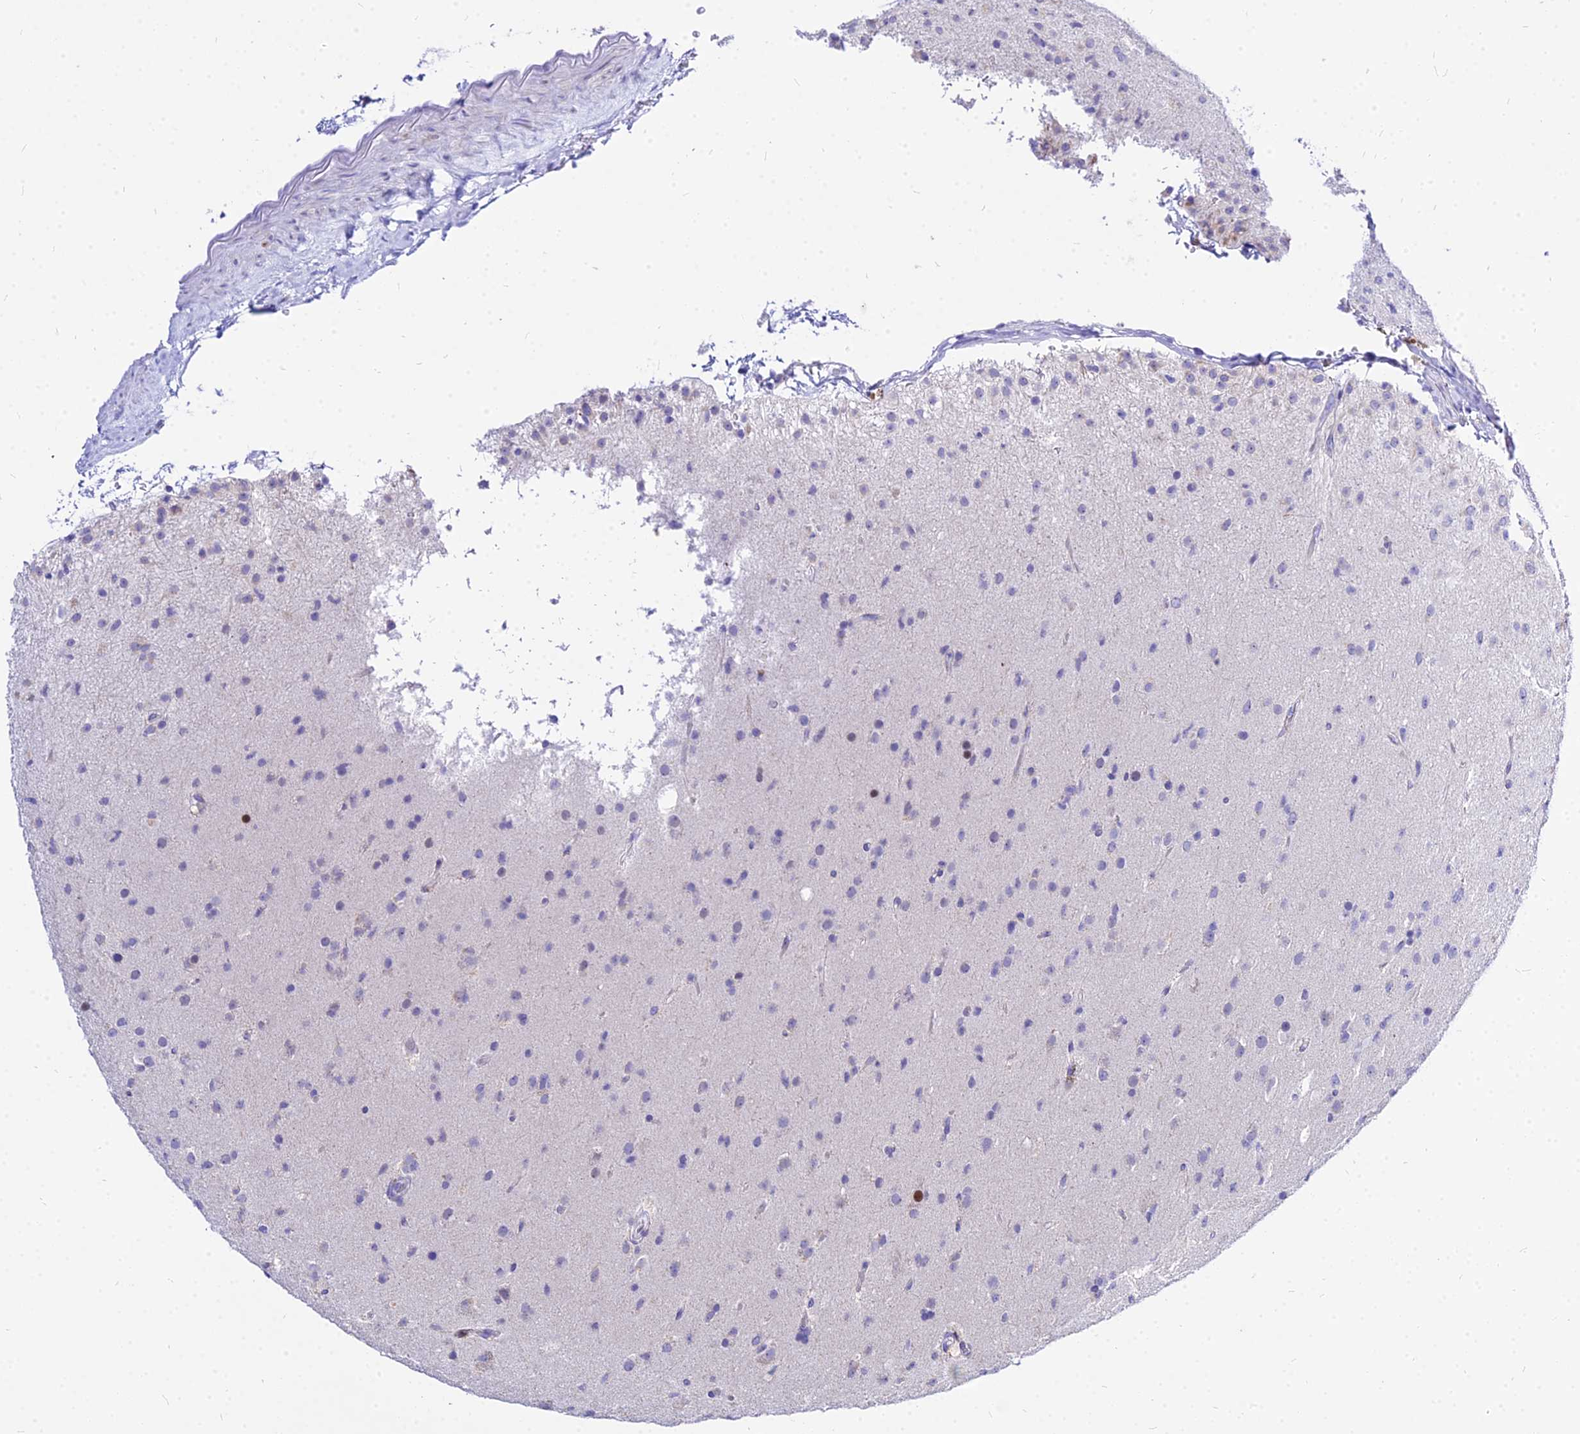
{"staining": {"intensity": "negative", "quantity": "none", "location": "none"}, "tissue": "glioma", "cell_type": "Tumor cells", "image_type": "cancer", "snomed": [{"axis": "morphology", "description": "Glioma, malignant, Low grade"}, {"axis": "topography", "description": "Brain"}], "caption": "This is an immunohistochemistry (IHC) photomicrograph of human malignant low-grade glioma. There is no staining in tumor cells.", "gene": "CARD18", "patient": {"sex": "male", "age": 65}}